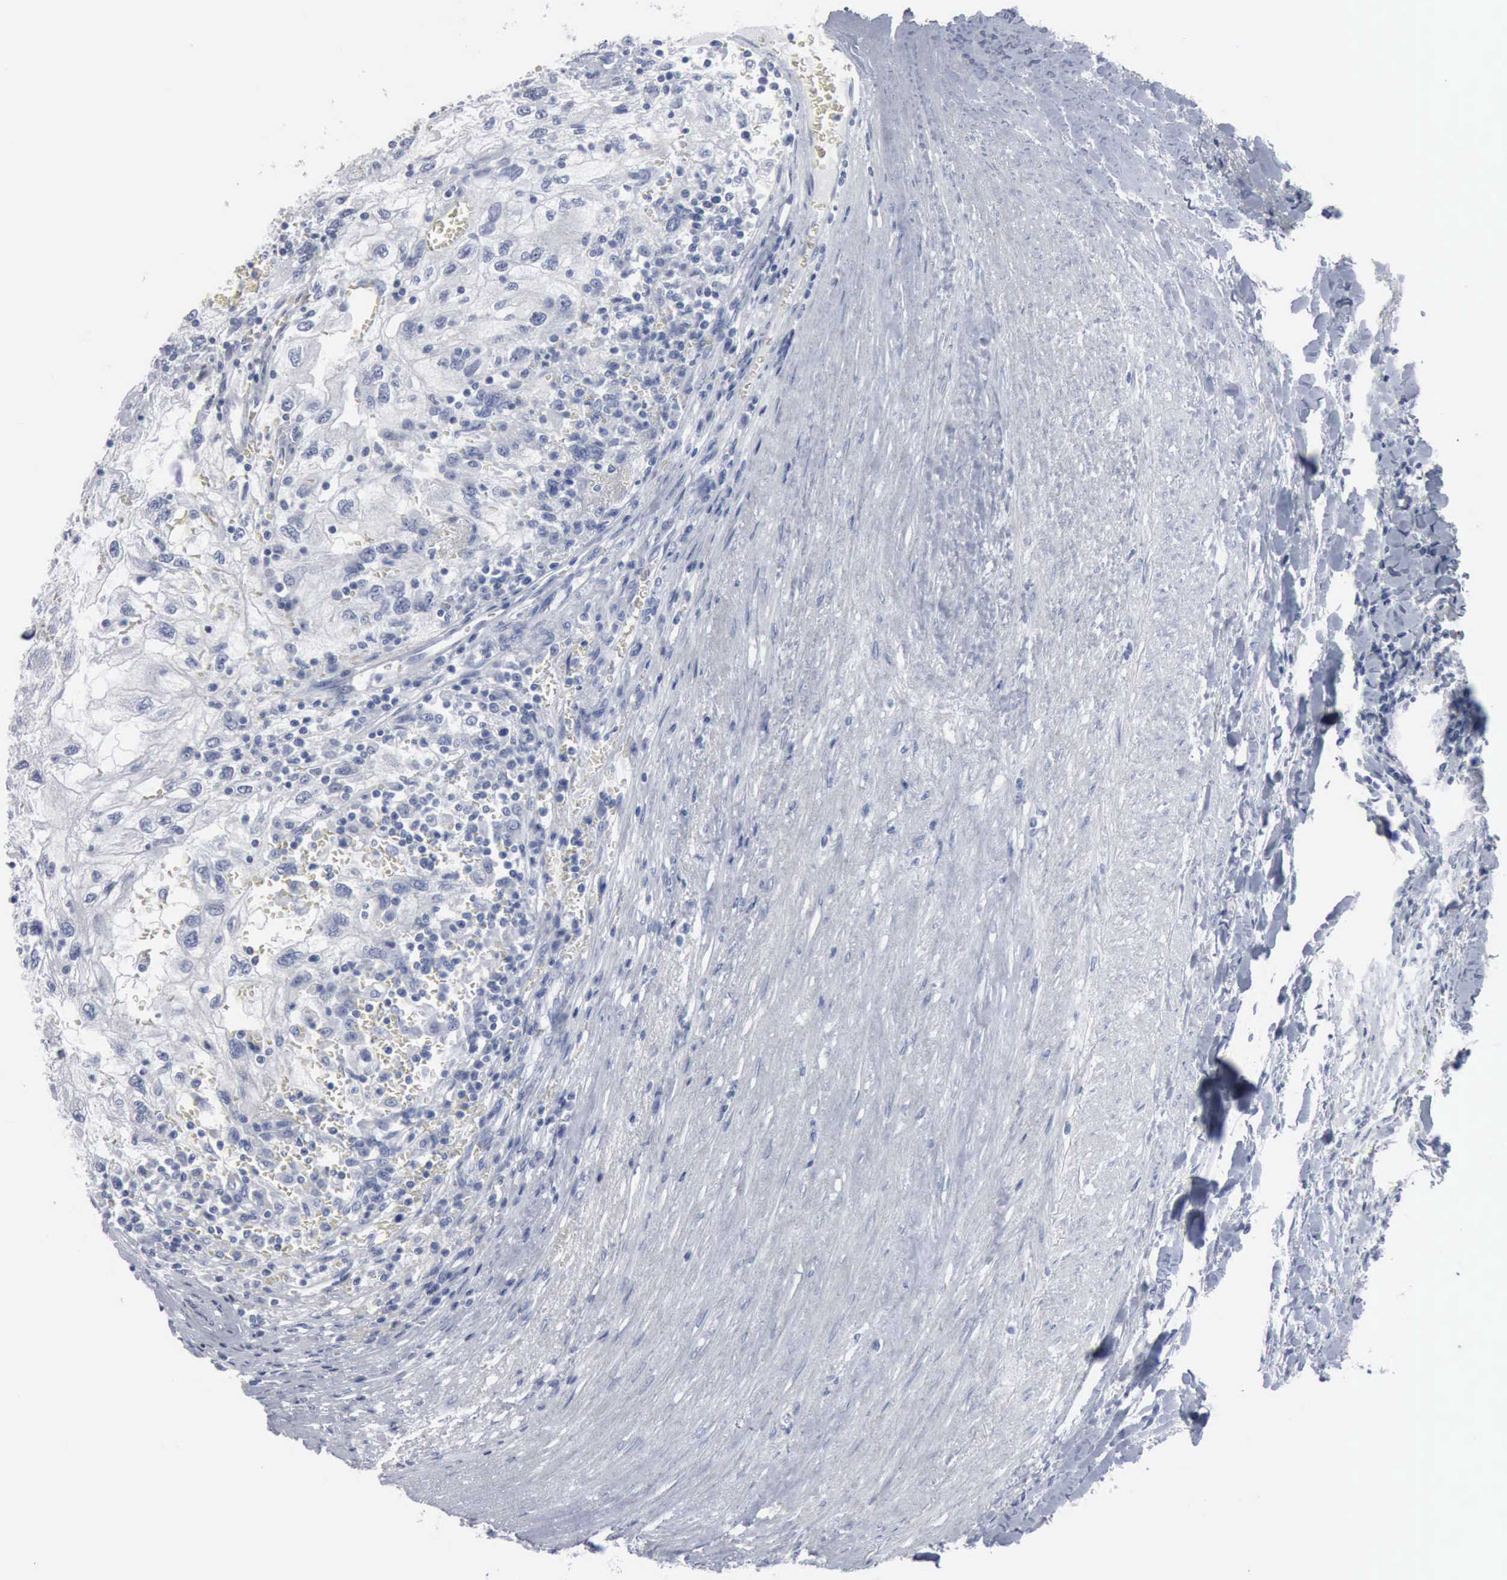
{"staining": {"intensity": "negative", "quantity": "none", "location": "none"}, "tissue": "renal cancer", "cell_type": "Tumor cells", "image_type": "cancer", "snomed": [{"axis": "morphology", "description": "Normal tissue, NOS"}, {"axis": "morphology", "description": "Adenocarcinoma, NOS"}, {"axis": "topography", "description": "Kidney"}], "caption": "DAB immunohistochemical staining of renal cancer demonstrates no significant expression in tumor cells. (Stains: DAB IHC with hematoxylin counter stain, Microscopy: brightfield microscopy at high magnification).", "gene": "DMD", "patient": {"sex": "male", "age": 71}}